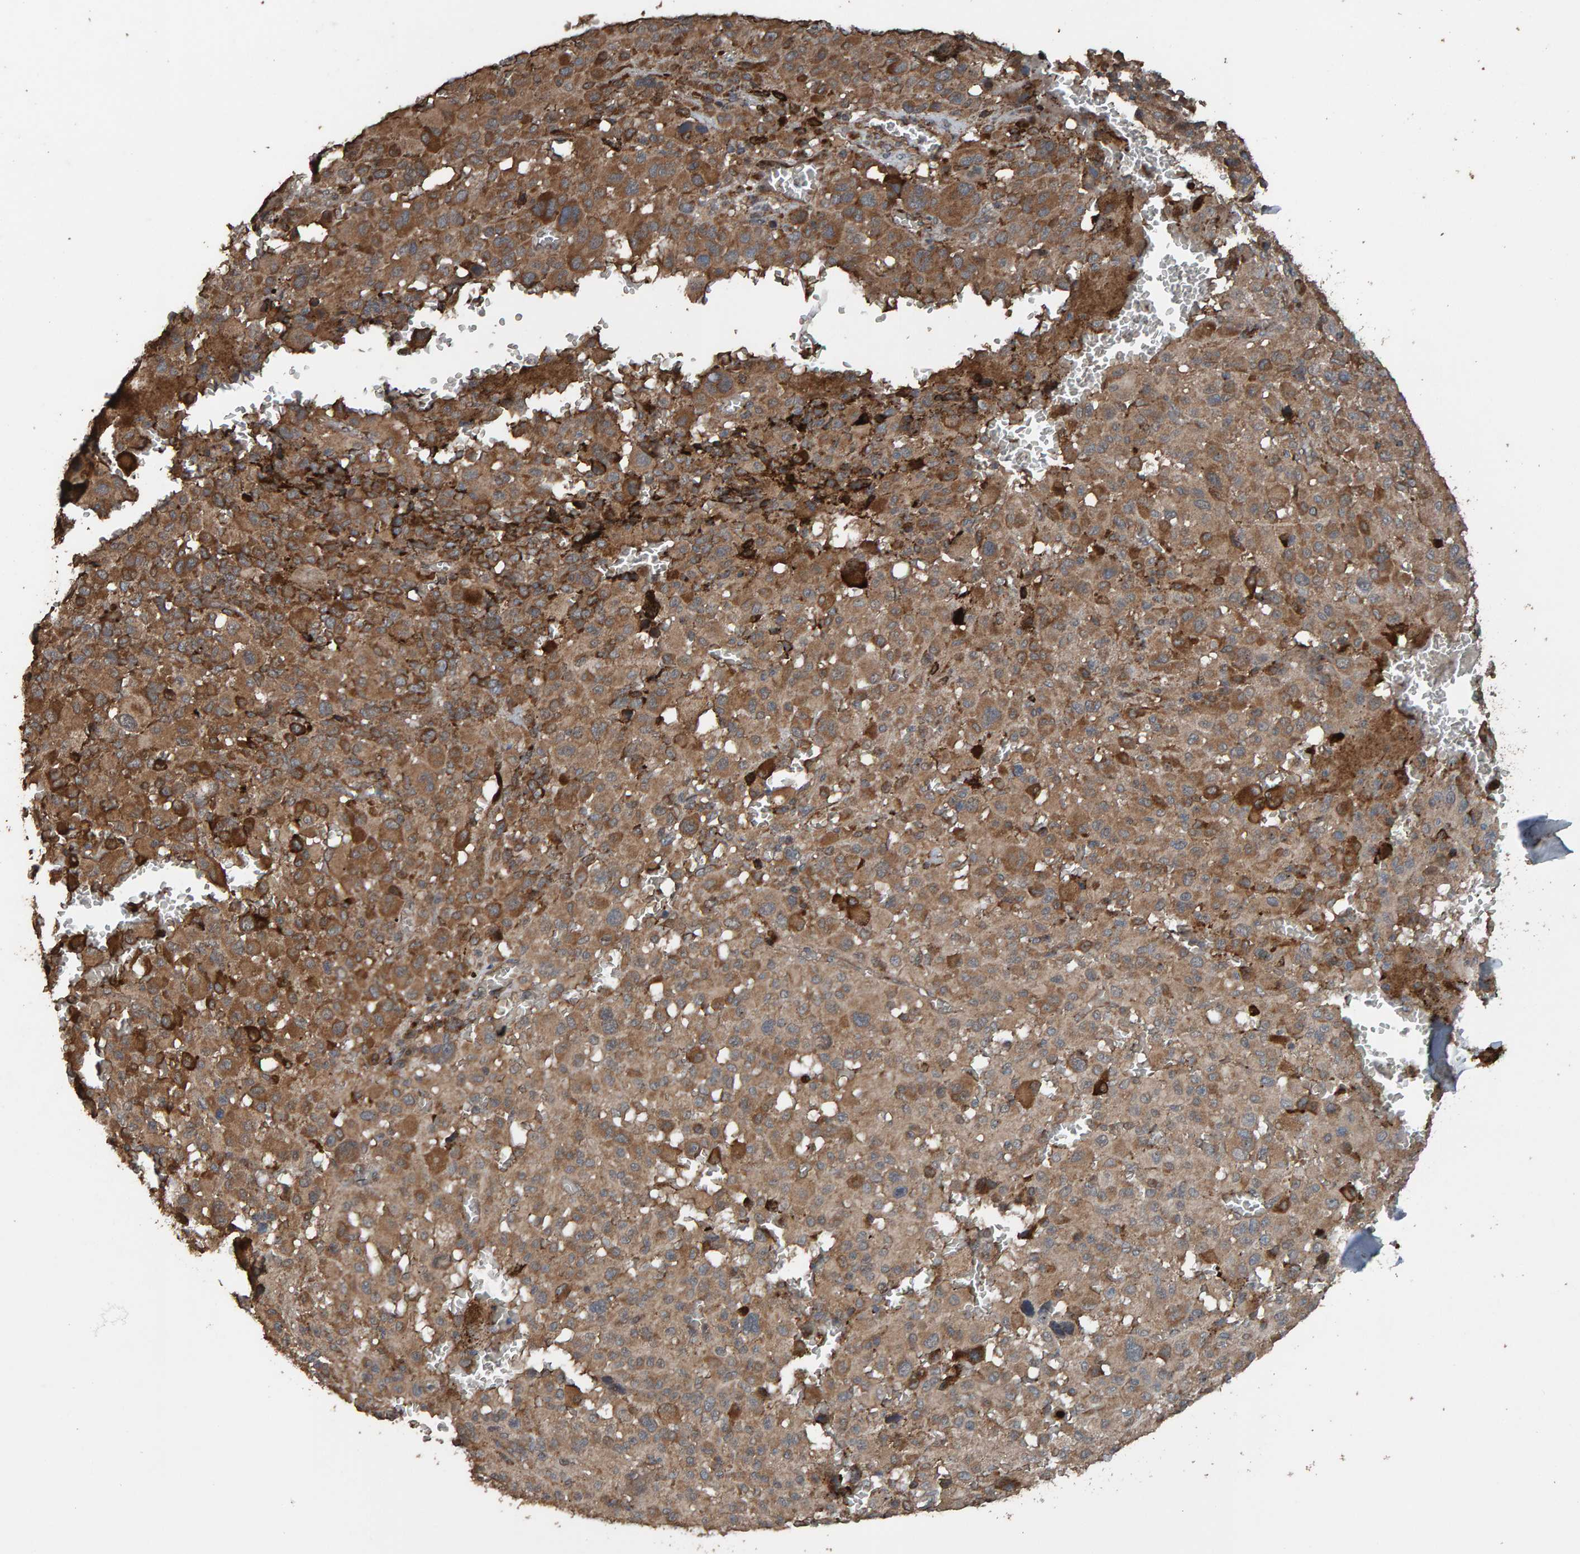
{"staining": {"intensity": "moderate", "quantity": ">75%", "location": "cytoplasmic/membranous"}, "tissue": "melanoma", "cell_type": "Tumor cells", "image_type": "cancer", "snomed": [{"axis": "morphology", "description": "Malignant melanoma, Metastatic site"}, {"axis": "topography", "description": "Skin"}], "caption": "Immunohistochemical staining of human melanoma reveals medium levels of moderate cytoplasmic/membranous protein expression in about >75% of tumor cells. Immunohistochemistry (ihc) stains the protein in brown and the nuclei are stained blue.", "gene": "DUS1L", "patient": {"sex": "female", "age": 74}}